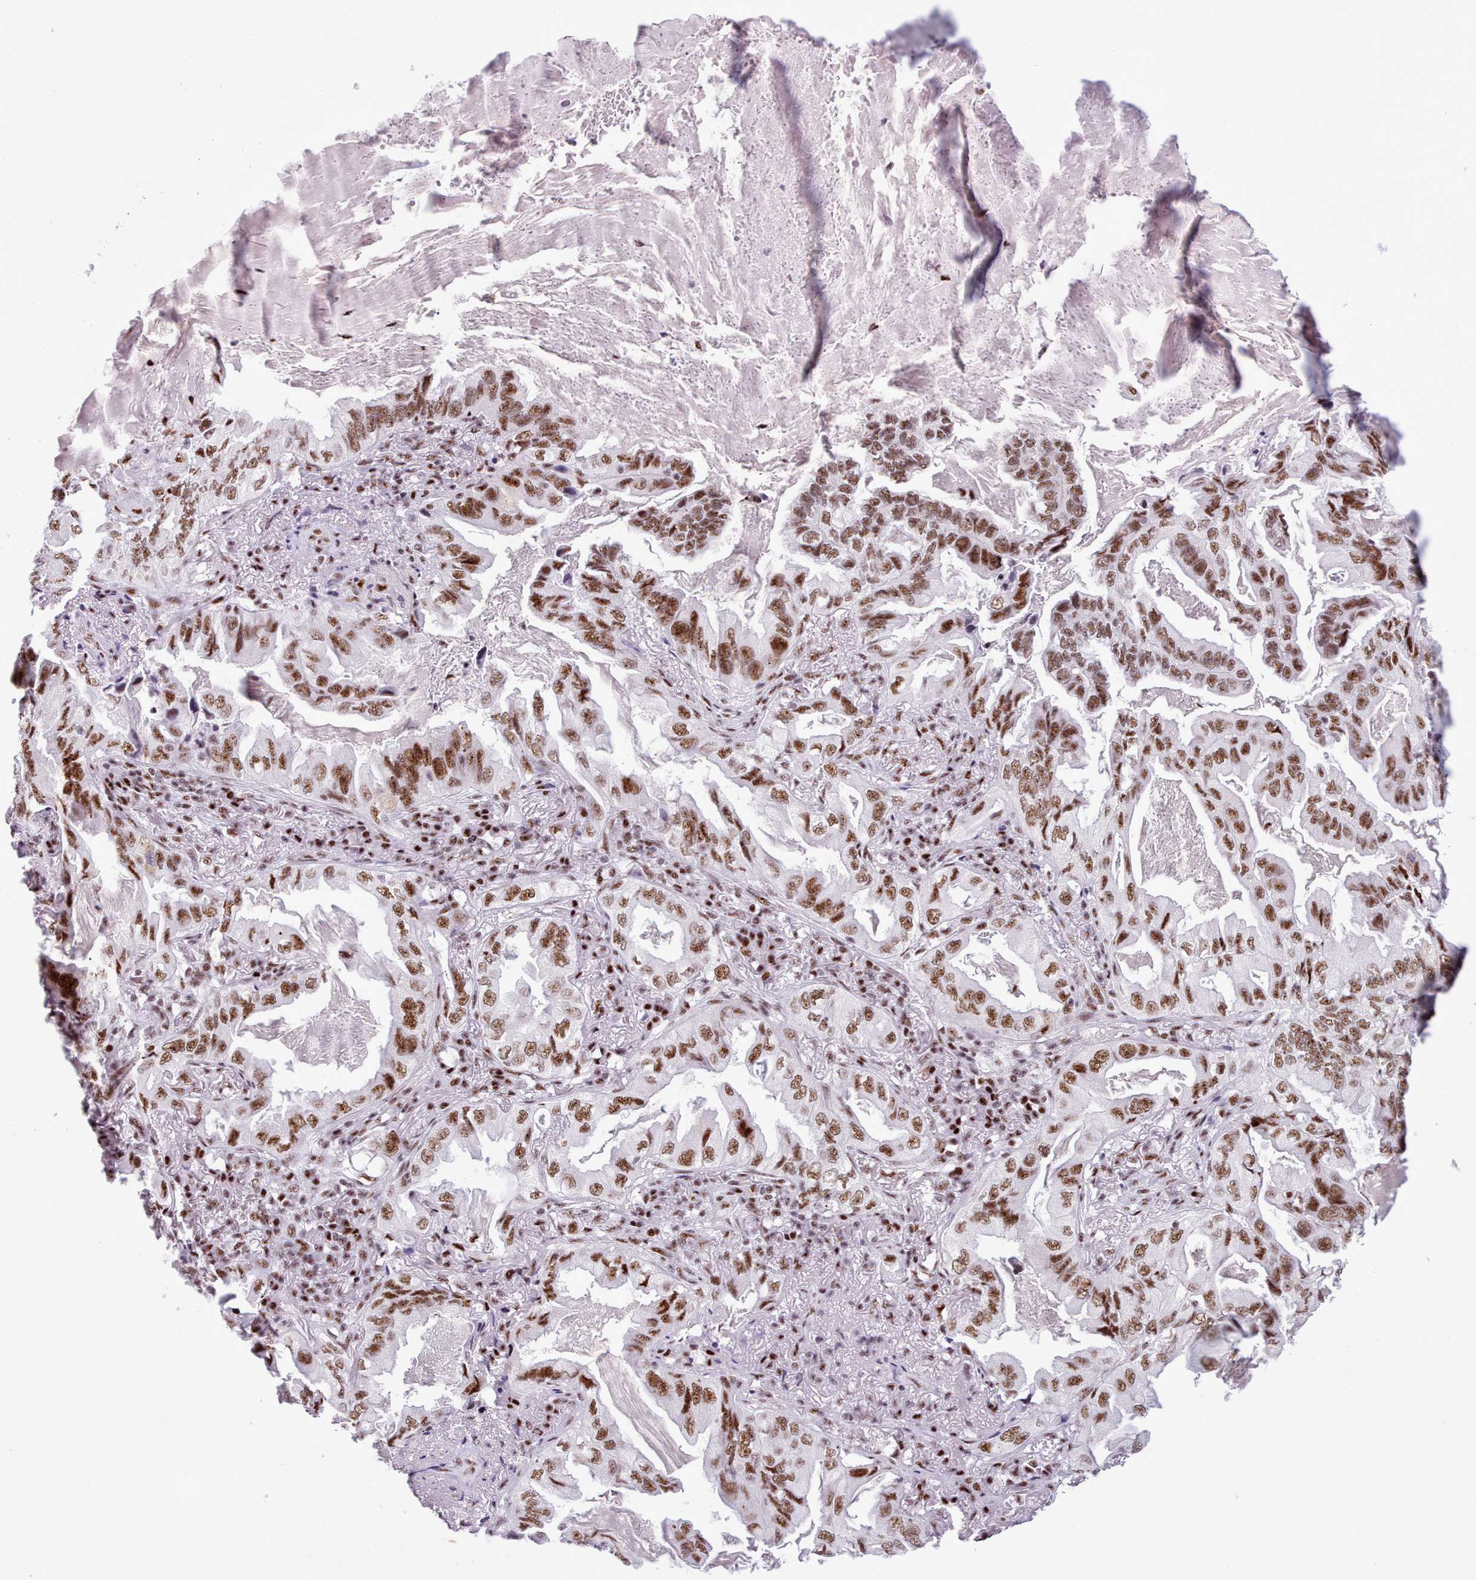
{"staining": {"intensity": "moderate", "quantity": ">75%", "location": "nuclear"}, "tissue": "lung cancer", "cell_type": "Tumor cells", "image_type": "cancer", "snomed": [{"axis": "morphology", "description": "Adenocarcinoma, NOS"}, {"axis": "topography", "description": "Lung"}], "caption": "A high-resolution micrograph shows immunohistochemistry staining of adenocarcinoma (lung), which displays moderate nuclear expression in approximately >75% of tumor cells. (brown staining indicates protein expression, while blue staining denotes nuclei).", "gene": "TMEM35B", "patient": {"sex": "female", "age": 69}}